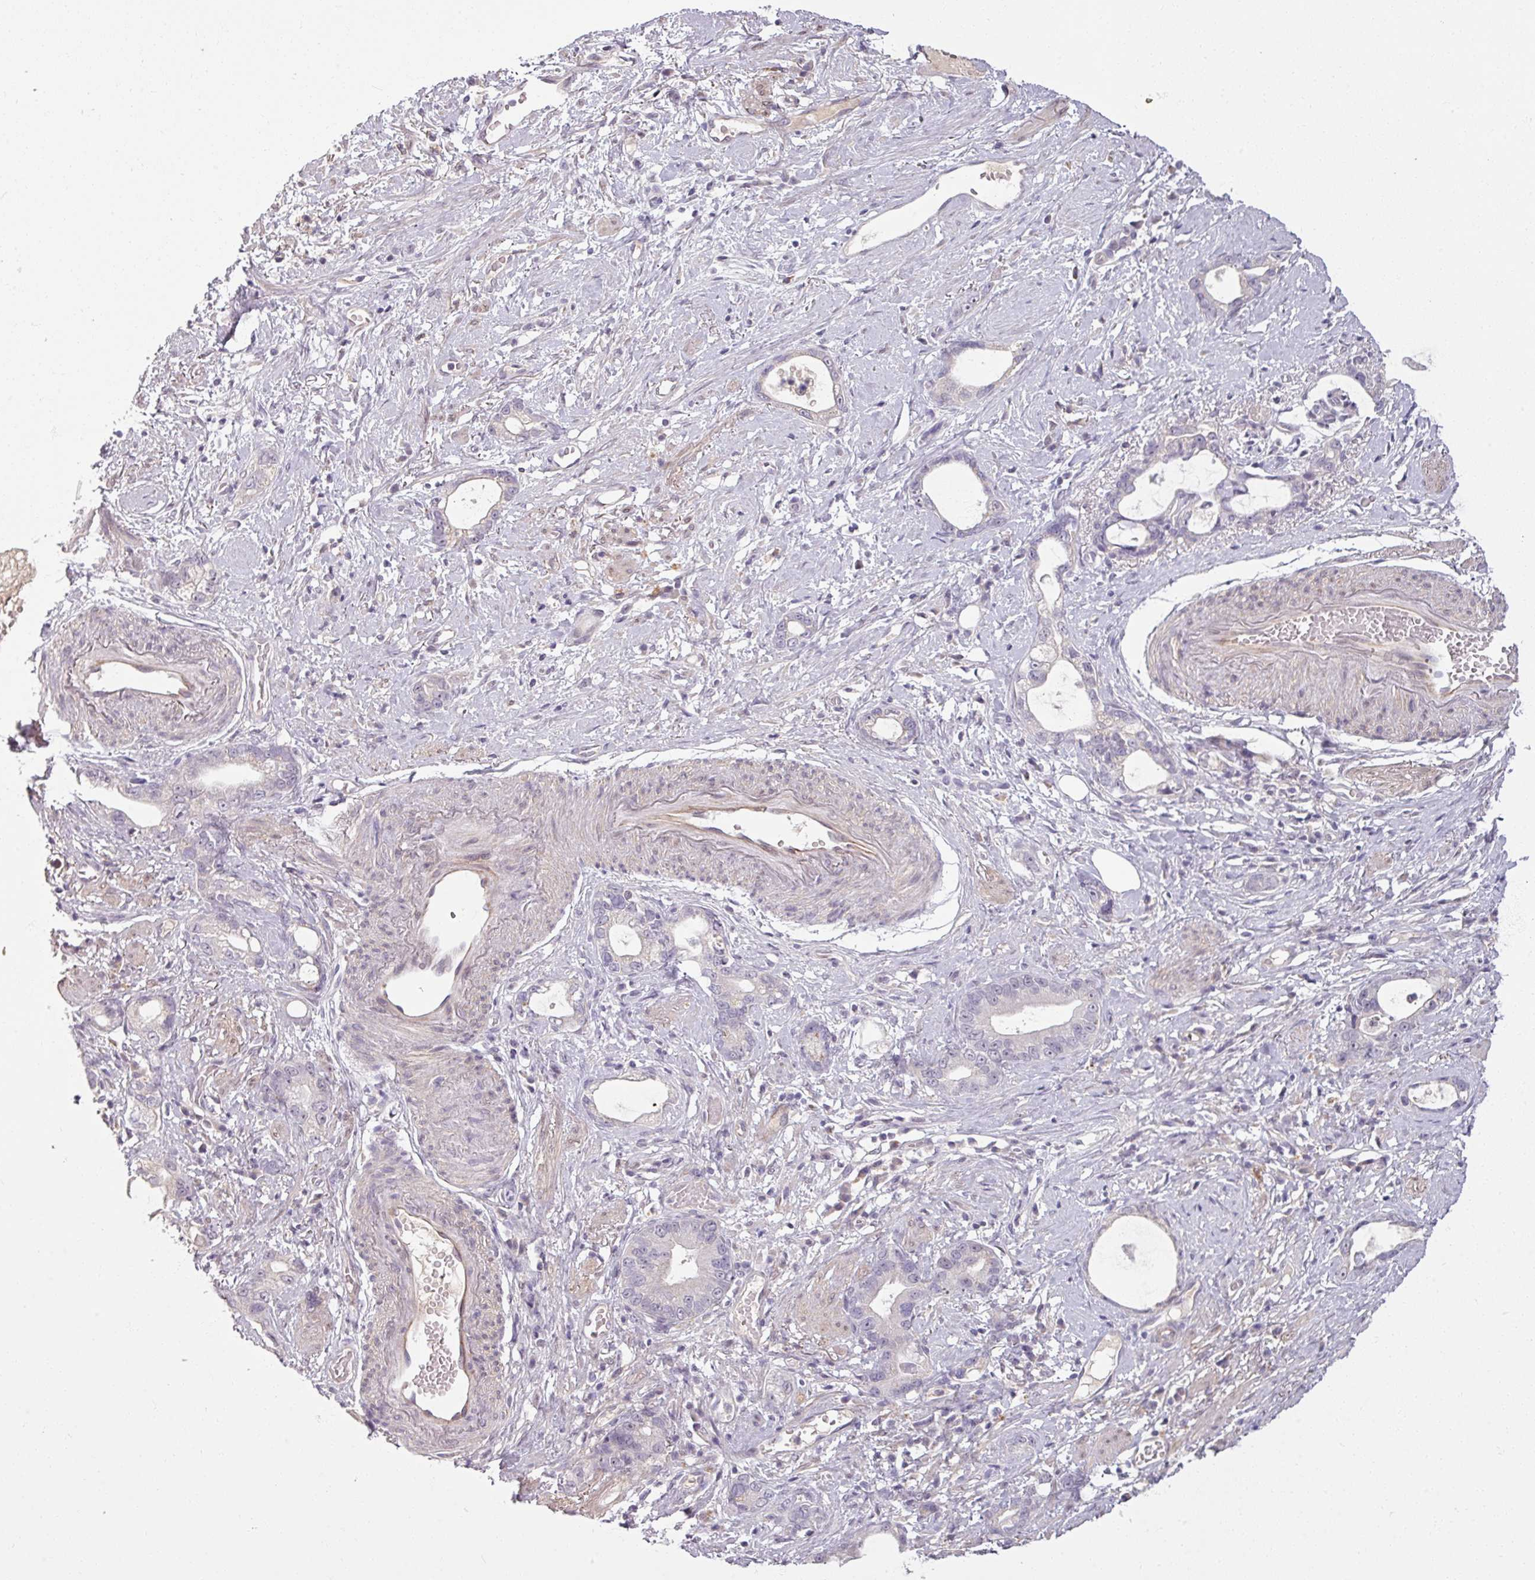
{"staining": {"intensity": "negative", "quantity": "none", "location": "none"}, "tissue": "stomach cancer", "cell_type": "Tumor cells", "image_type": "cancer", "snomed": [{"axis": "morphology", "description": "Adenocarcinoma, NOS"}, {"axis": "topography", "description": "Stomach"}], "caption": "Human stomach cancer stained for a protein using IHC exhibits no positivity in tumor cells.", "gene": "UVSSA", "patient": {"sex": "male", "age": 55}}